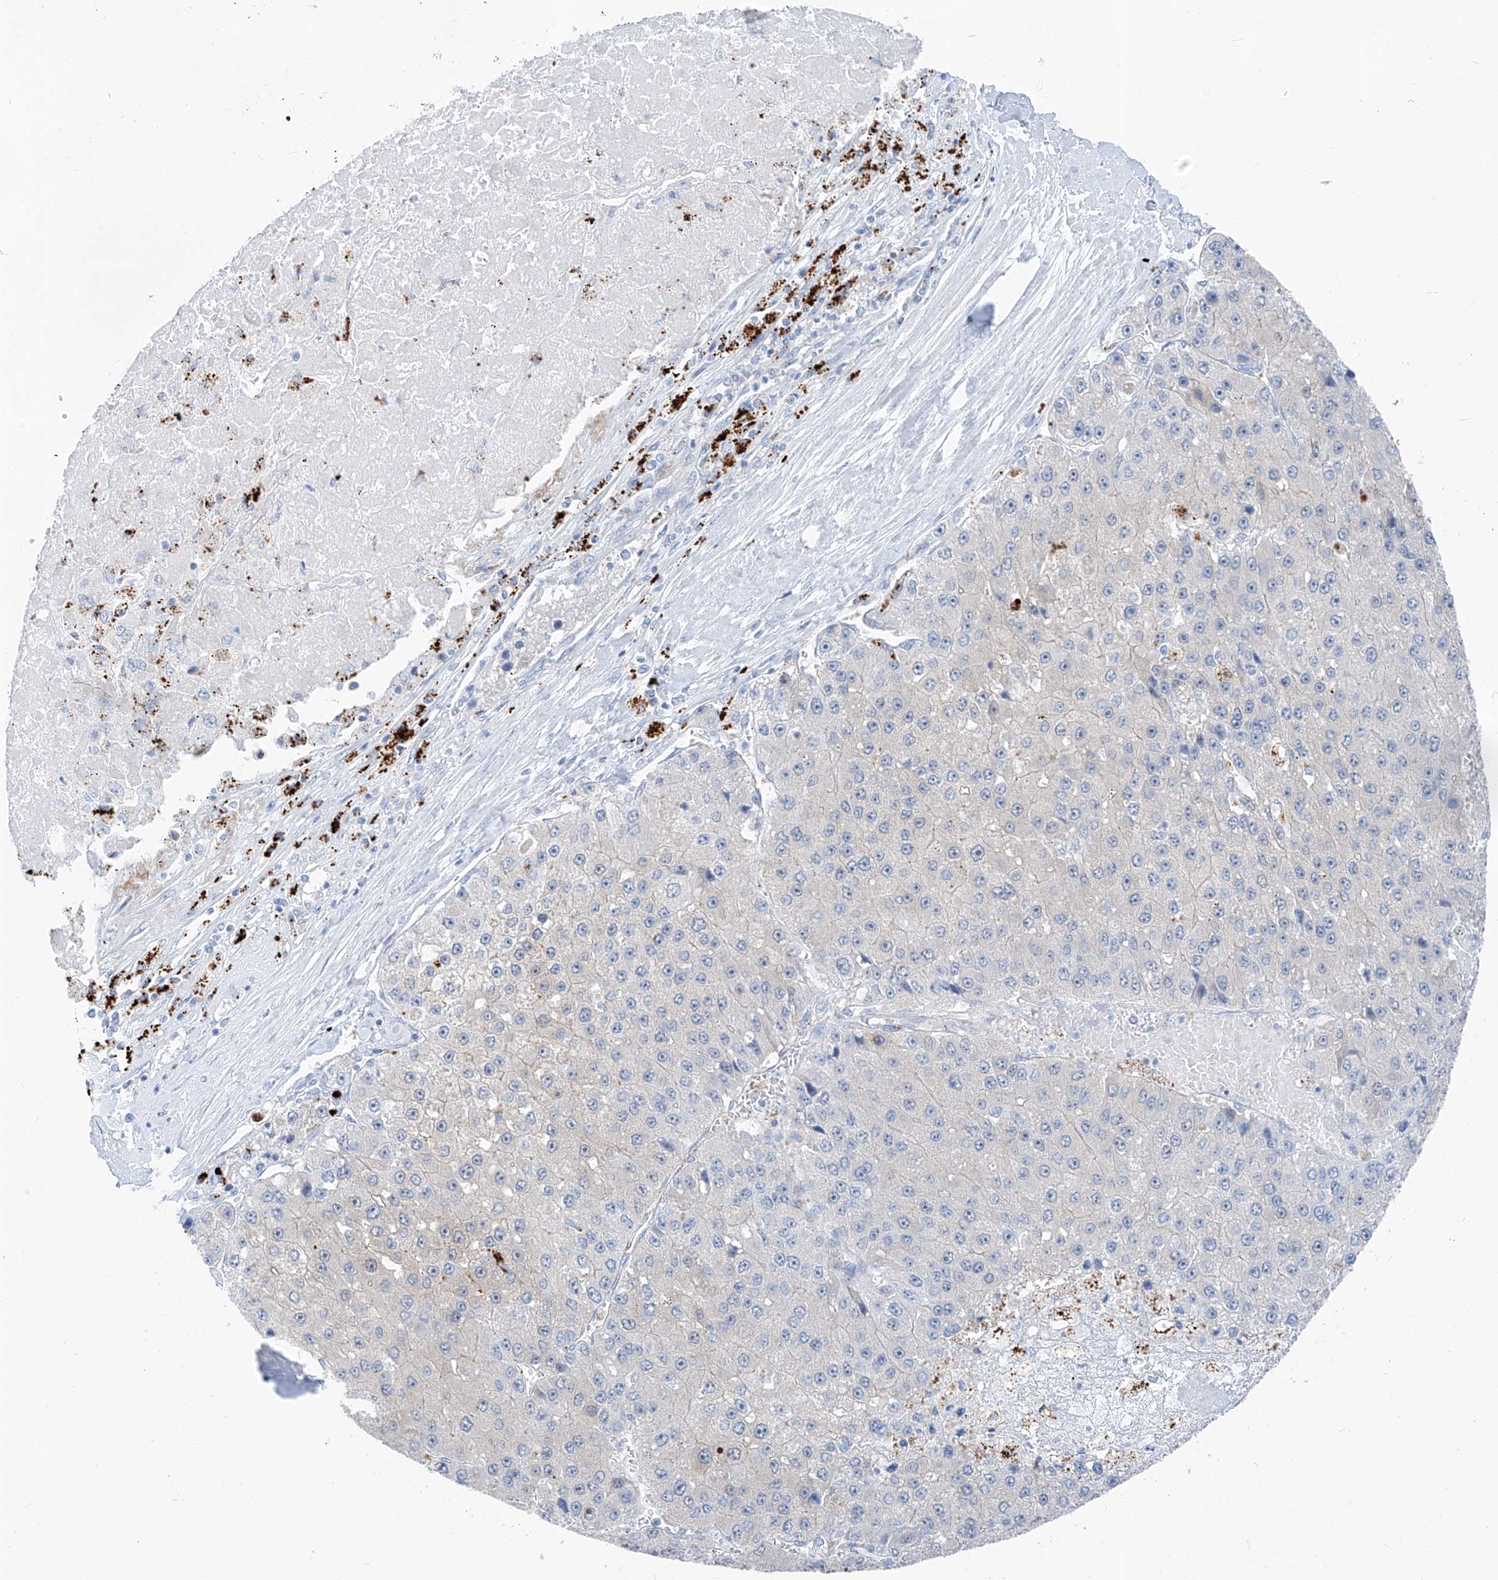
{"staining": {"intensity": "negative", "quantity": "none", "location": "none"}, "tissue": "liver cancer", "cell_type": "Tumor cells", "image_type": "cancer", "snomed": [{"axis": "morphology", "description": "Carcinoma, Hepatocellular, NOS"}, {"axis": "topography", "description": "Liver"}], "caption": "Human hepatocellular carcinoma (liver) stained for a protein using IHC displays no staining in tumor cells.", "gene": "GPR137C", "patient": {"sex": "female", "age": 73}}